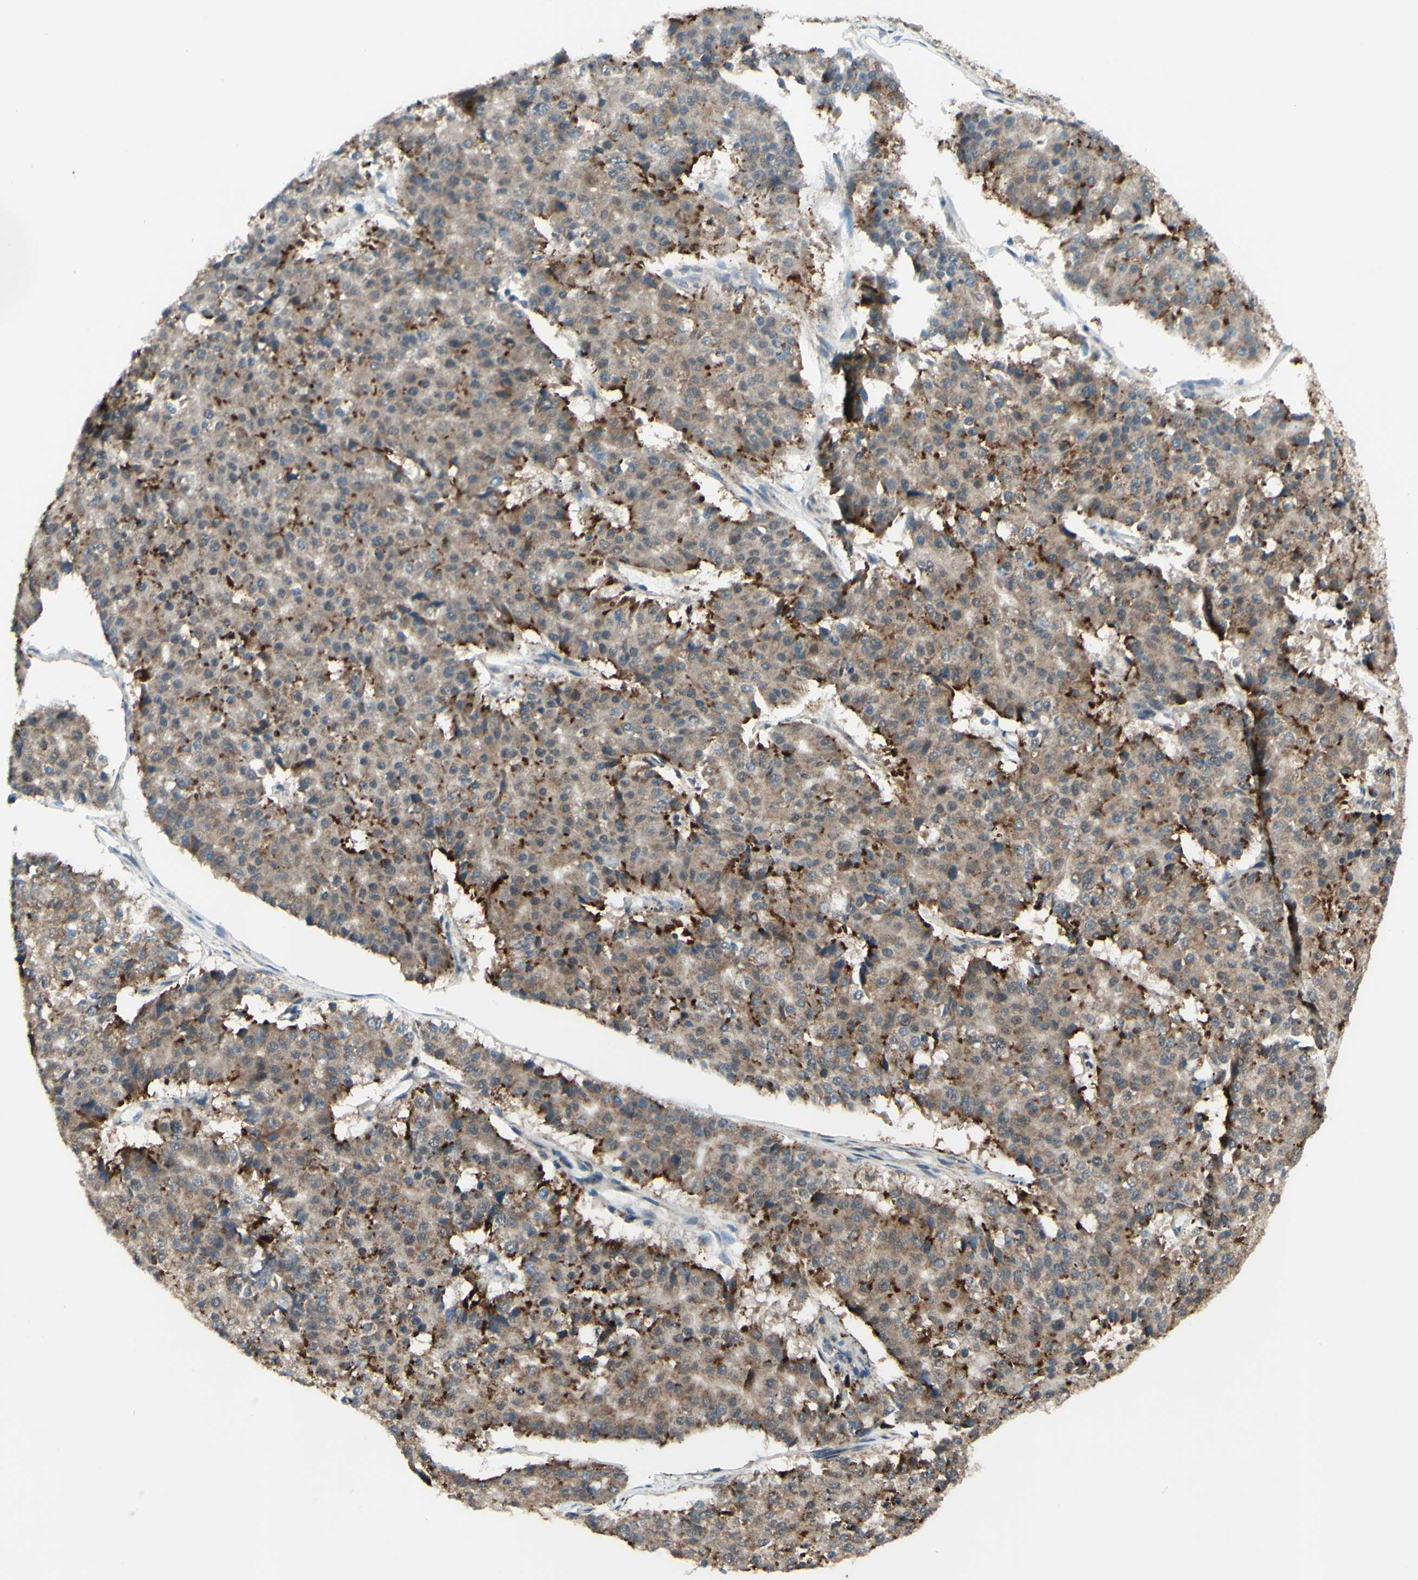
{"staining": {"intensity": "moderate", "quantity": "25%-75%", "location": "cytoplasmic/membranous"}, "tissue": "pancreatic cancer", "cell_type": "Tumor cells", "image_type": "cancer", "snomed": [{"axis": "morphology", "description": "Adenocarcinoma, NOS"}, {"axis": "topography", "description": "Pancreas"}], "caption": "About 25%-75% of tumor cells in human pancreatic cancer exhibit moderate cytoplasmic/membranous protein staining as visualized by brown immunohistochemical staining.", "gene": "DHRS3", "patient": {"sex": "male", "age": 50}}